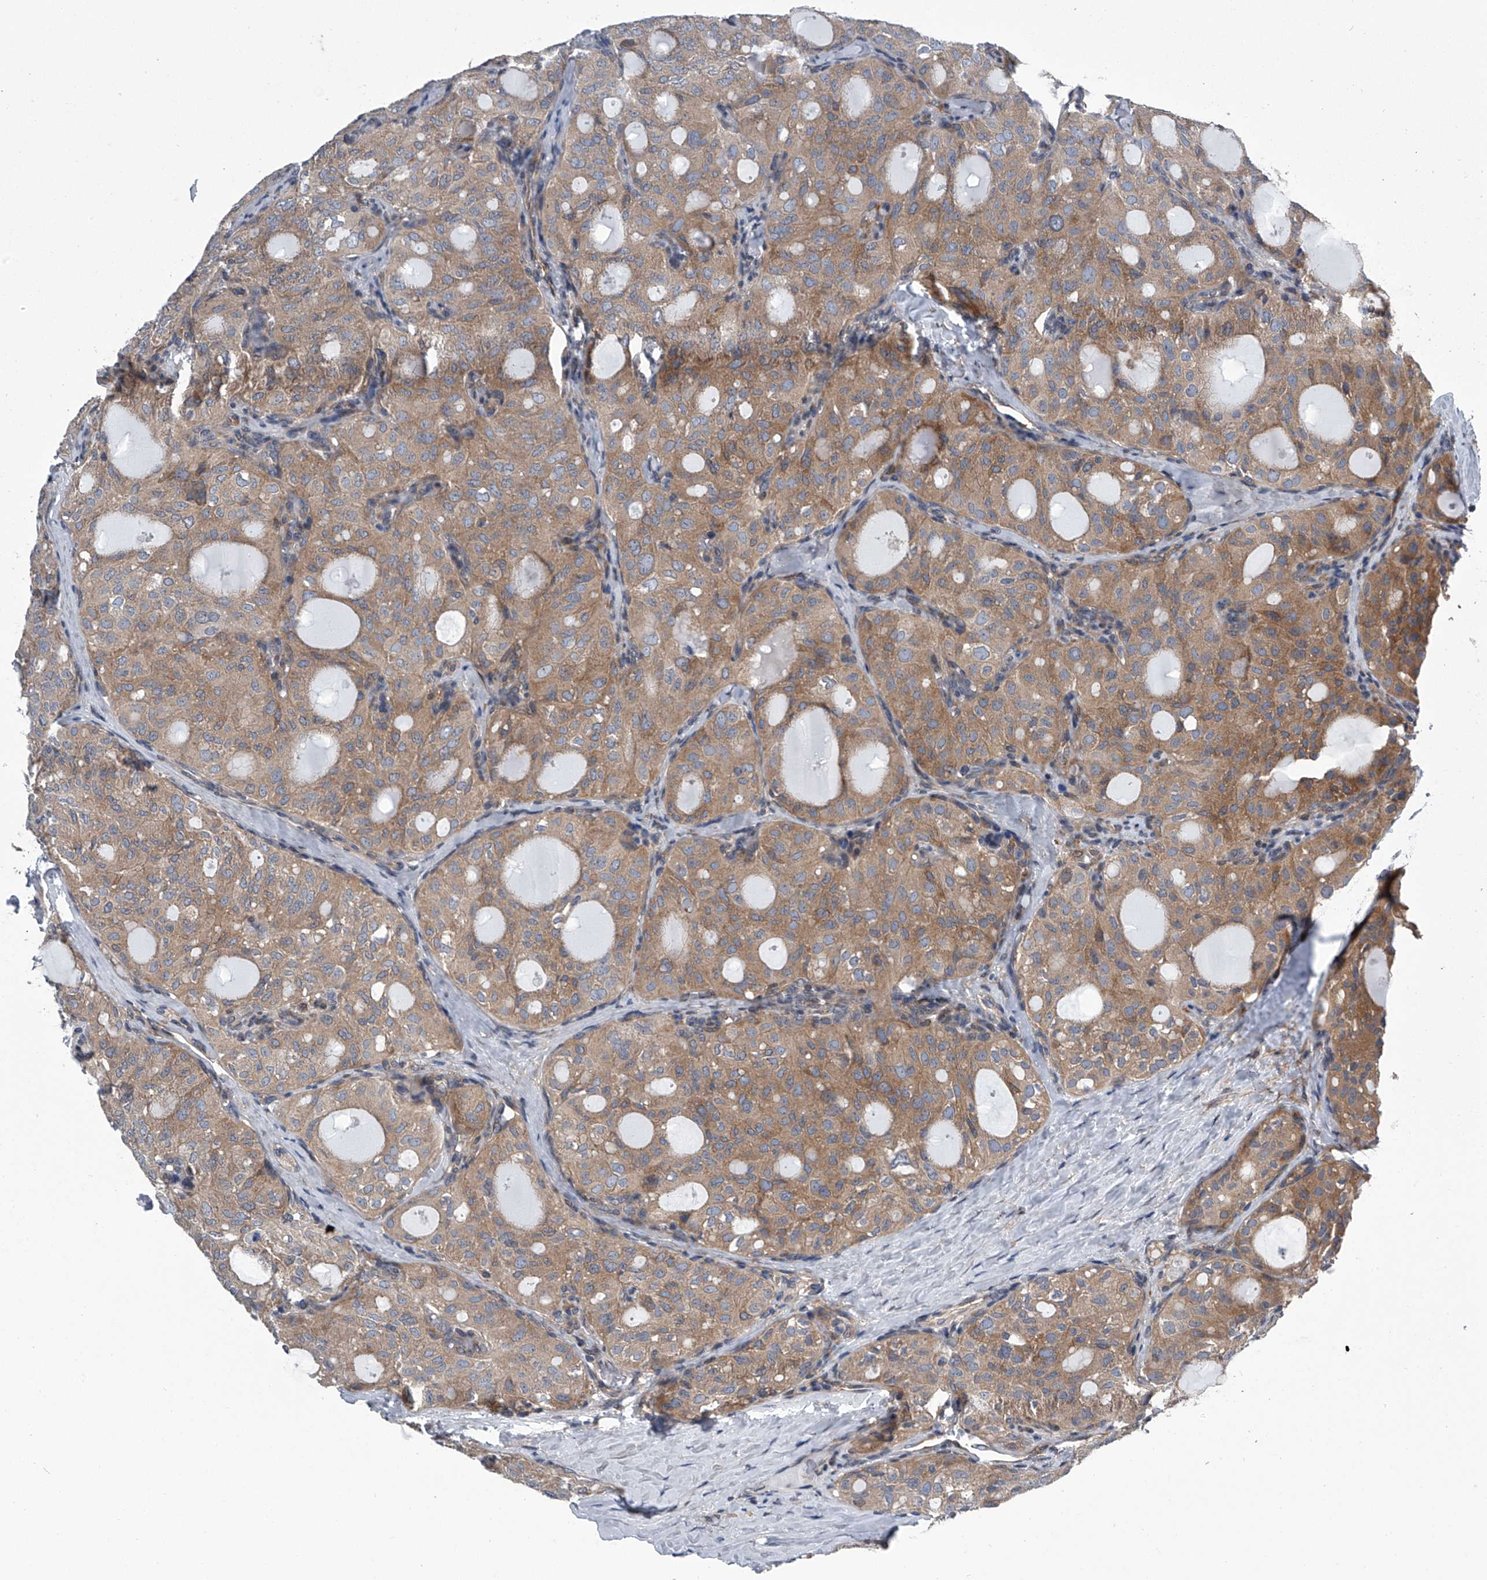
{"staining": {"intensity": "moderate", "quantity": ">75%", "location": "cytoplasmic/membranous"}, "tissue": "thyroid cancer", "cell_type": "Tumor cells", "image_type": "cancer", "snomed": [{"axis": "morphology", "description": "Follicular adenoma carcinoma, NOS"}, {"axis": "topography", "description": "Thyroid gland"}], "caption": "A brown stain labels moderate cytoplasmic/membranous staining of a protein in thyroid cancer (follicular adenoma carcinoma) tumor cells.", "gene": "PPP2R5D", "patient": {"sex": "male", "age": 75}}